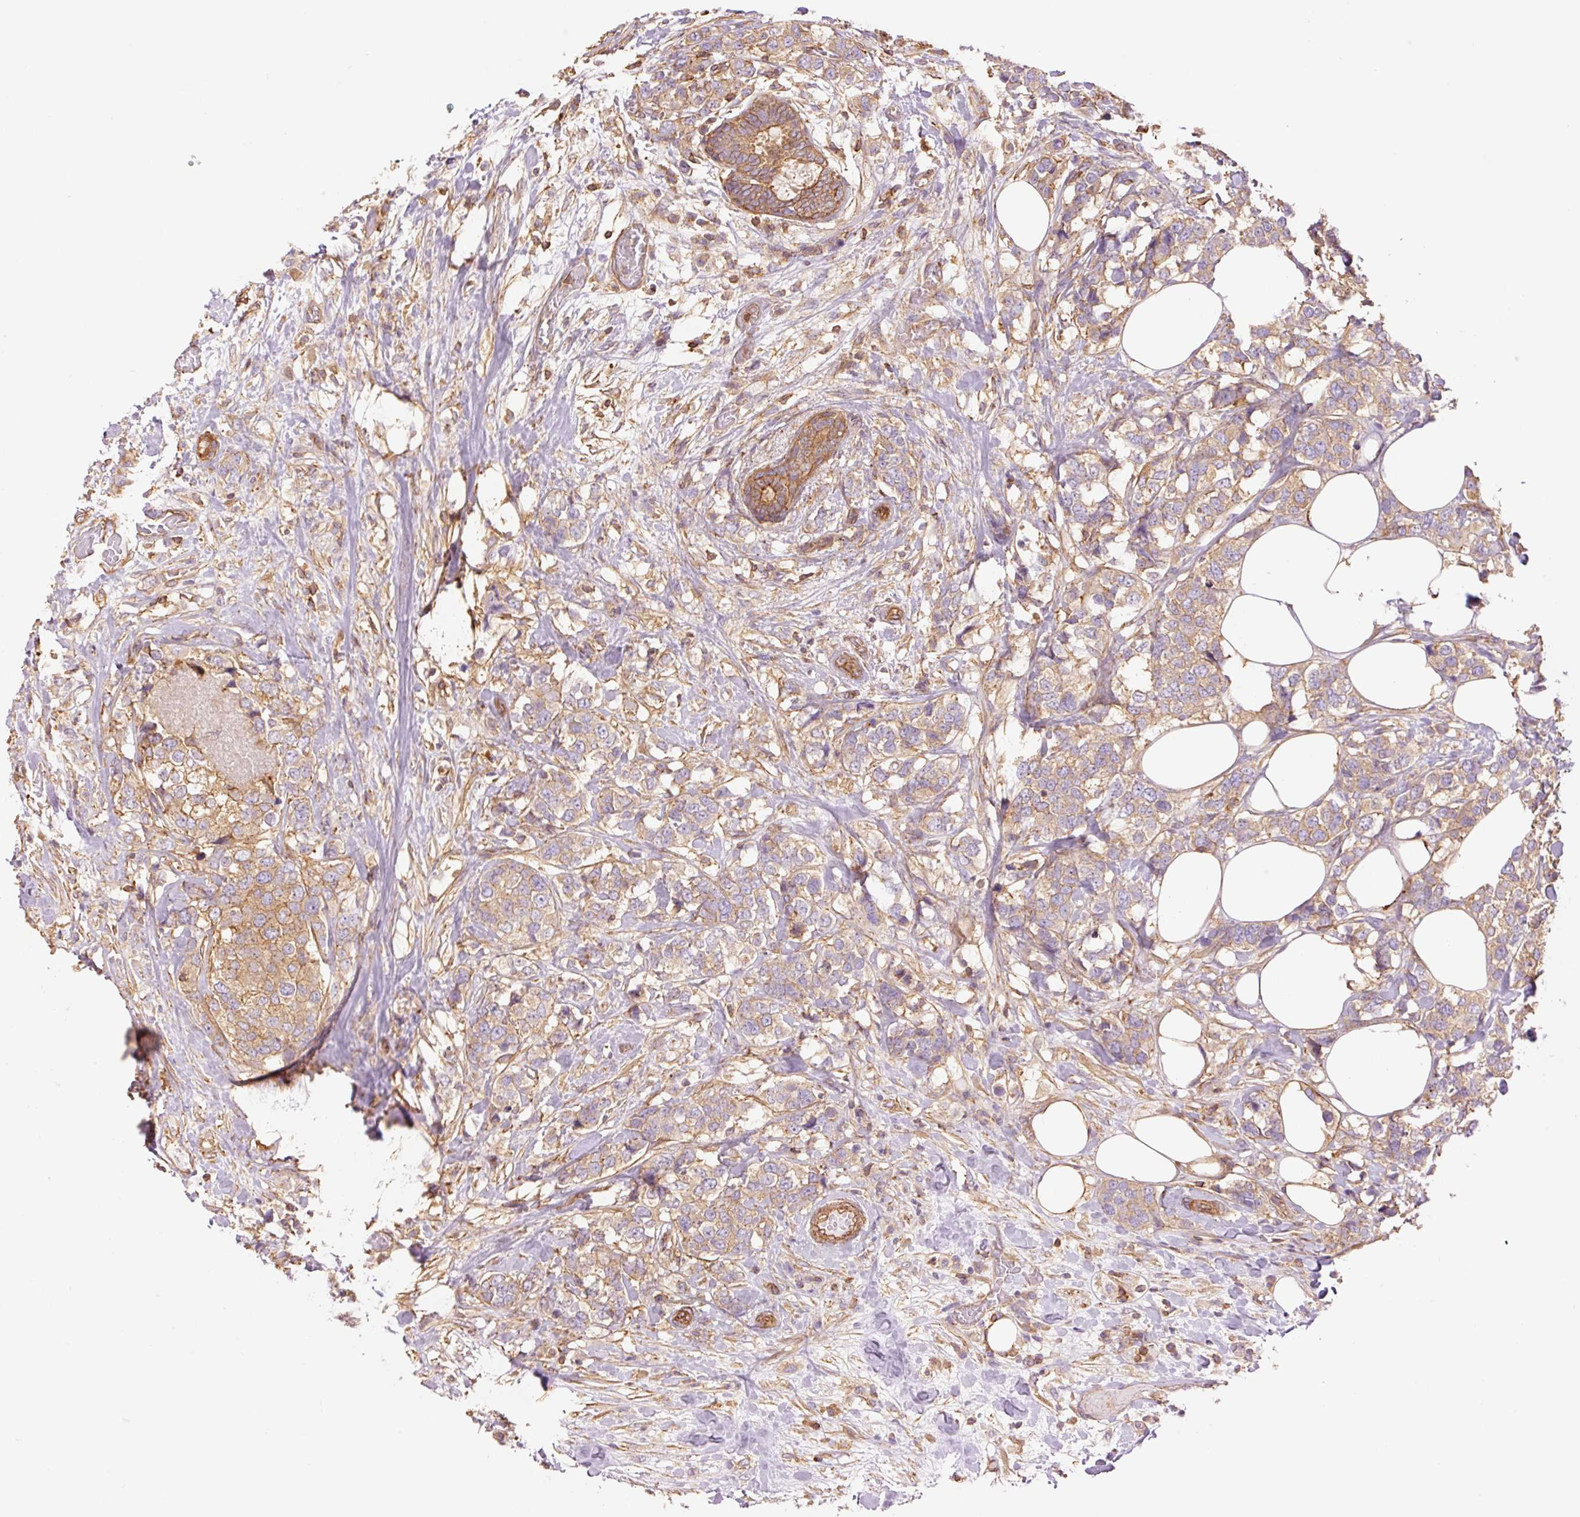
{"staining": {"intensity": "moderate", "quantity": ">75%", "location": "cytoplasmic/membranous"}, "tissue": "breast cancer", "cell_type": "Tumor cells", "image_type": "cancer", "snomed": [{"axis": "morphology", "description": "Lobular carcinoma"}, {"axis": "topography", "description": "Breast"}], "caption": "This image displays IHC staining of human breast cancer, with medium moderate cytoplasmic/membranous positivity in about >75% of tumor cells.", "gene": "PPP1R1B", "patient": {"sex": "female", "age": 59}}